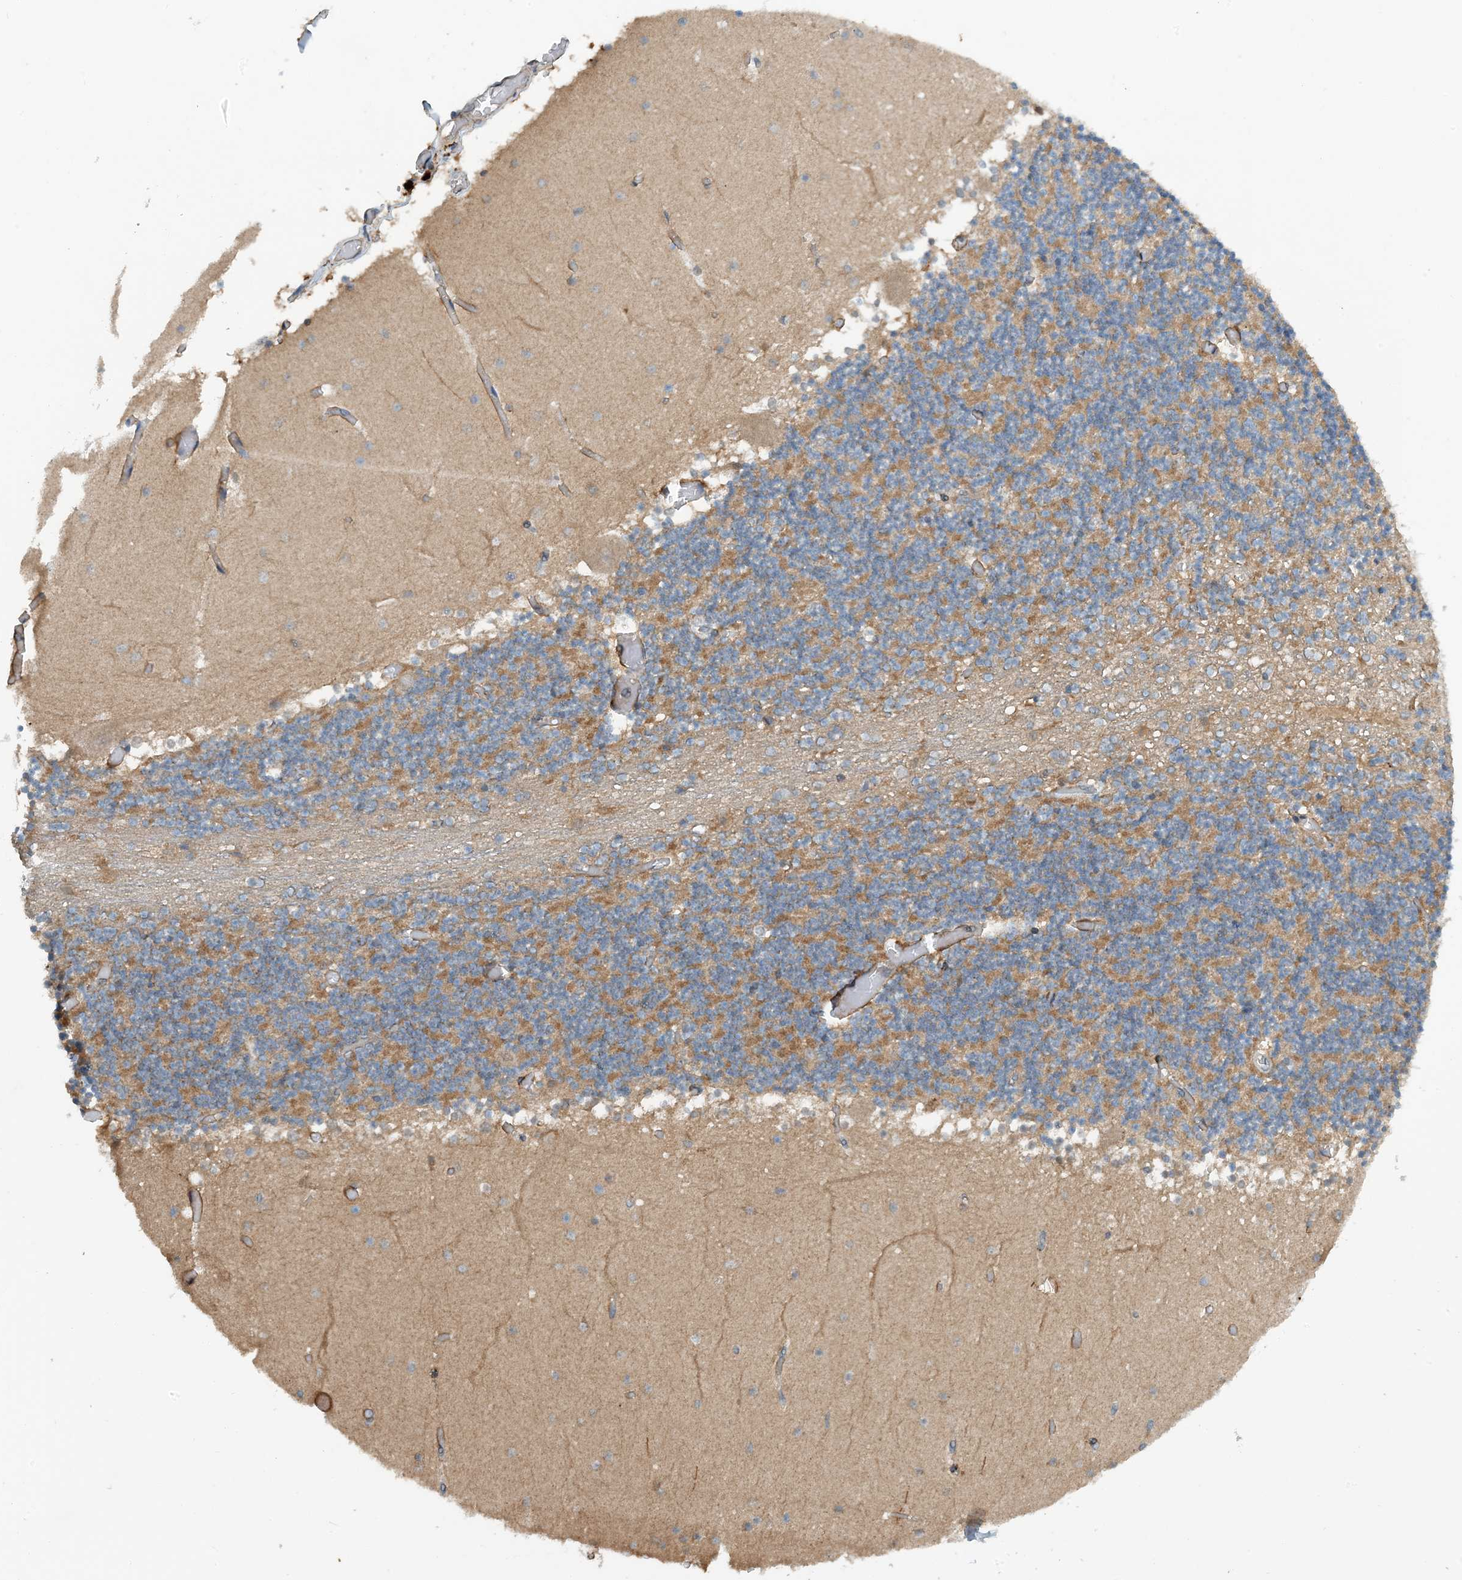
{"staining": {"intensity": "moderate", "quantity": "25%-75%", "location": "cytoplasmic/membranous"}, "tissue": "cerebellum", "cell_type": "Cells in granular layer", "image_type": "normal", "snomed": [{"axis": "morphology", "description": "Normal tissue, NOS"}, {"axis": "topography", "description": "Cerebellum"}], "caption": "Immunohistochemistry image of normal cerebellum: cerebellum stained using IHC exhibits medium levels of moderate protein expression localized specifically in the cytoplasmic/membranous of cells in granular layer, appearing as a cytoplasmic/membranous brown color.", "gene": "PHOSPHO2", "patient": {"sex": "female", "age": 28}}